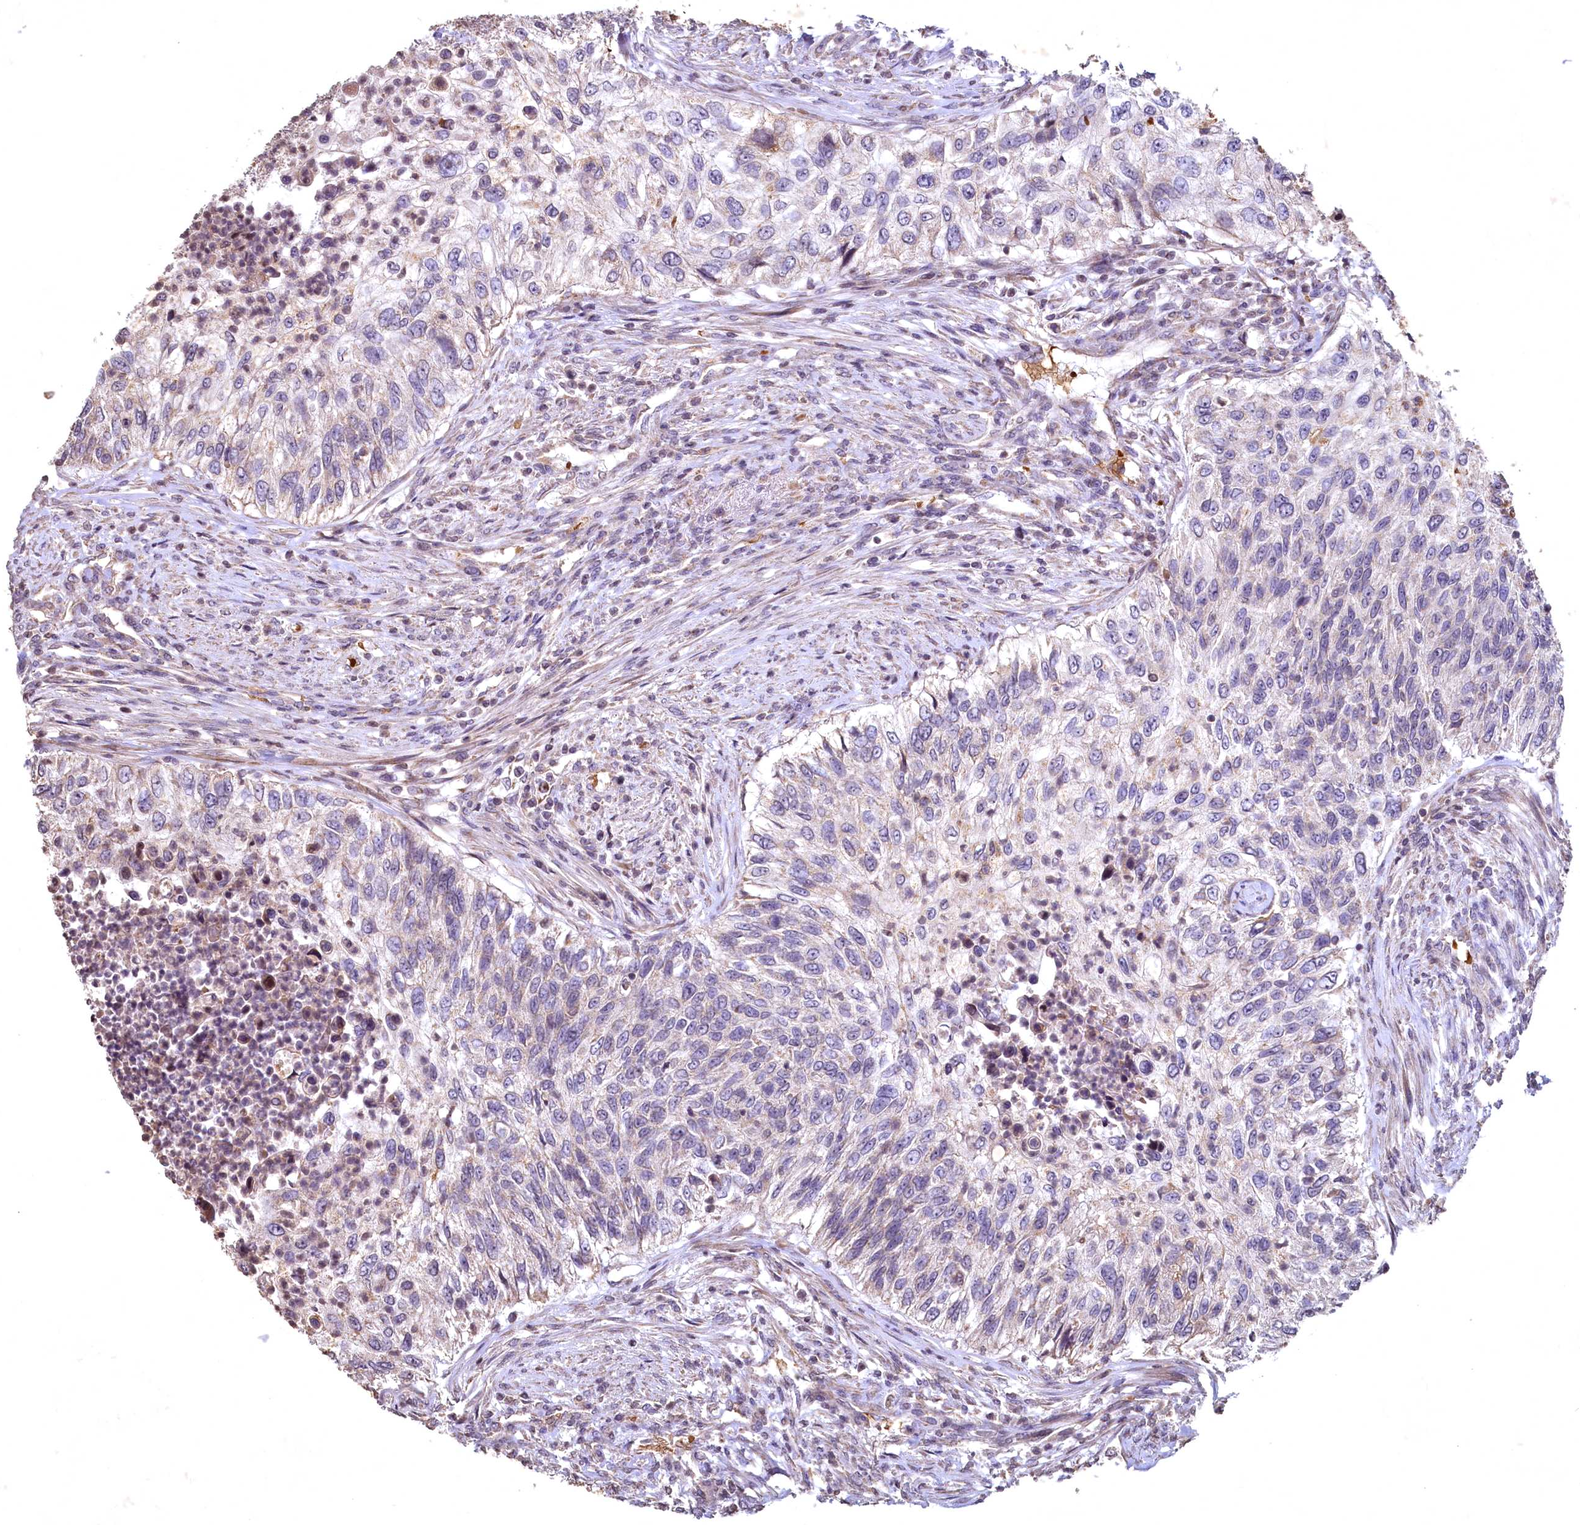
{"staining": {"intensity": "negative", "quantity": "none", "location": "none"}, "tissue": "urothelial cancer", "cell_type": "Tumor cells", "image_type": "cancer", "snomed": [{"axis": "morphology", "description": "Urothelial carcinoma, High grade"}, {"axis": "topography", "description": "Urinary bladder"}], "caption": "Immunohistochemistry of urothelial carcinoma (high-grade) displays no expression in tumor cells. The staining is performed using DAB (3,3'-diaminobenzidine) brown chromogen with nuclei counter-stained in using hematoxylin.", "gene": "SPTA1", "patient": {"sex": "female", "age": 60}}